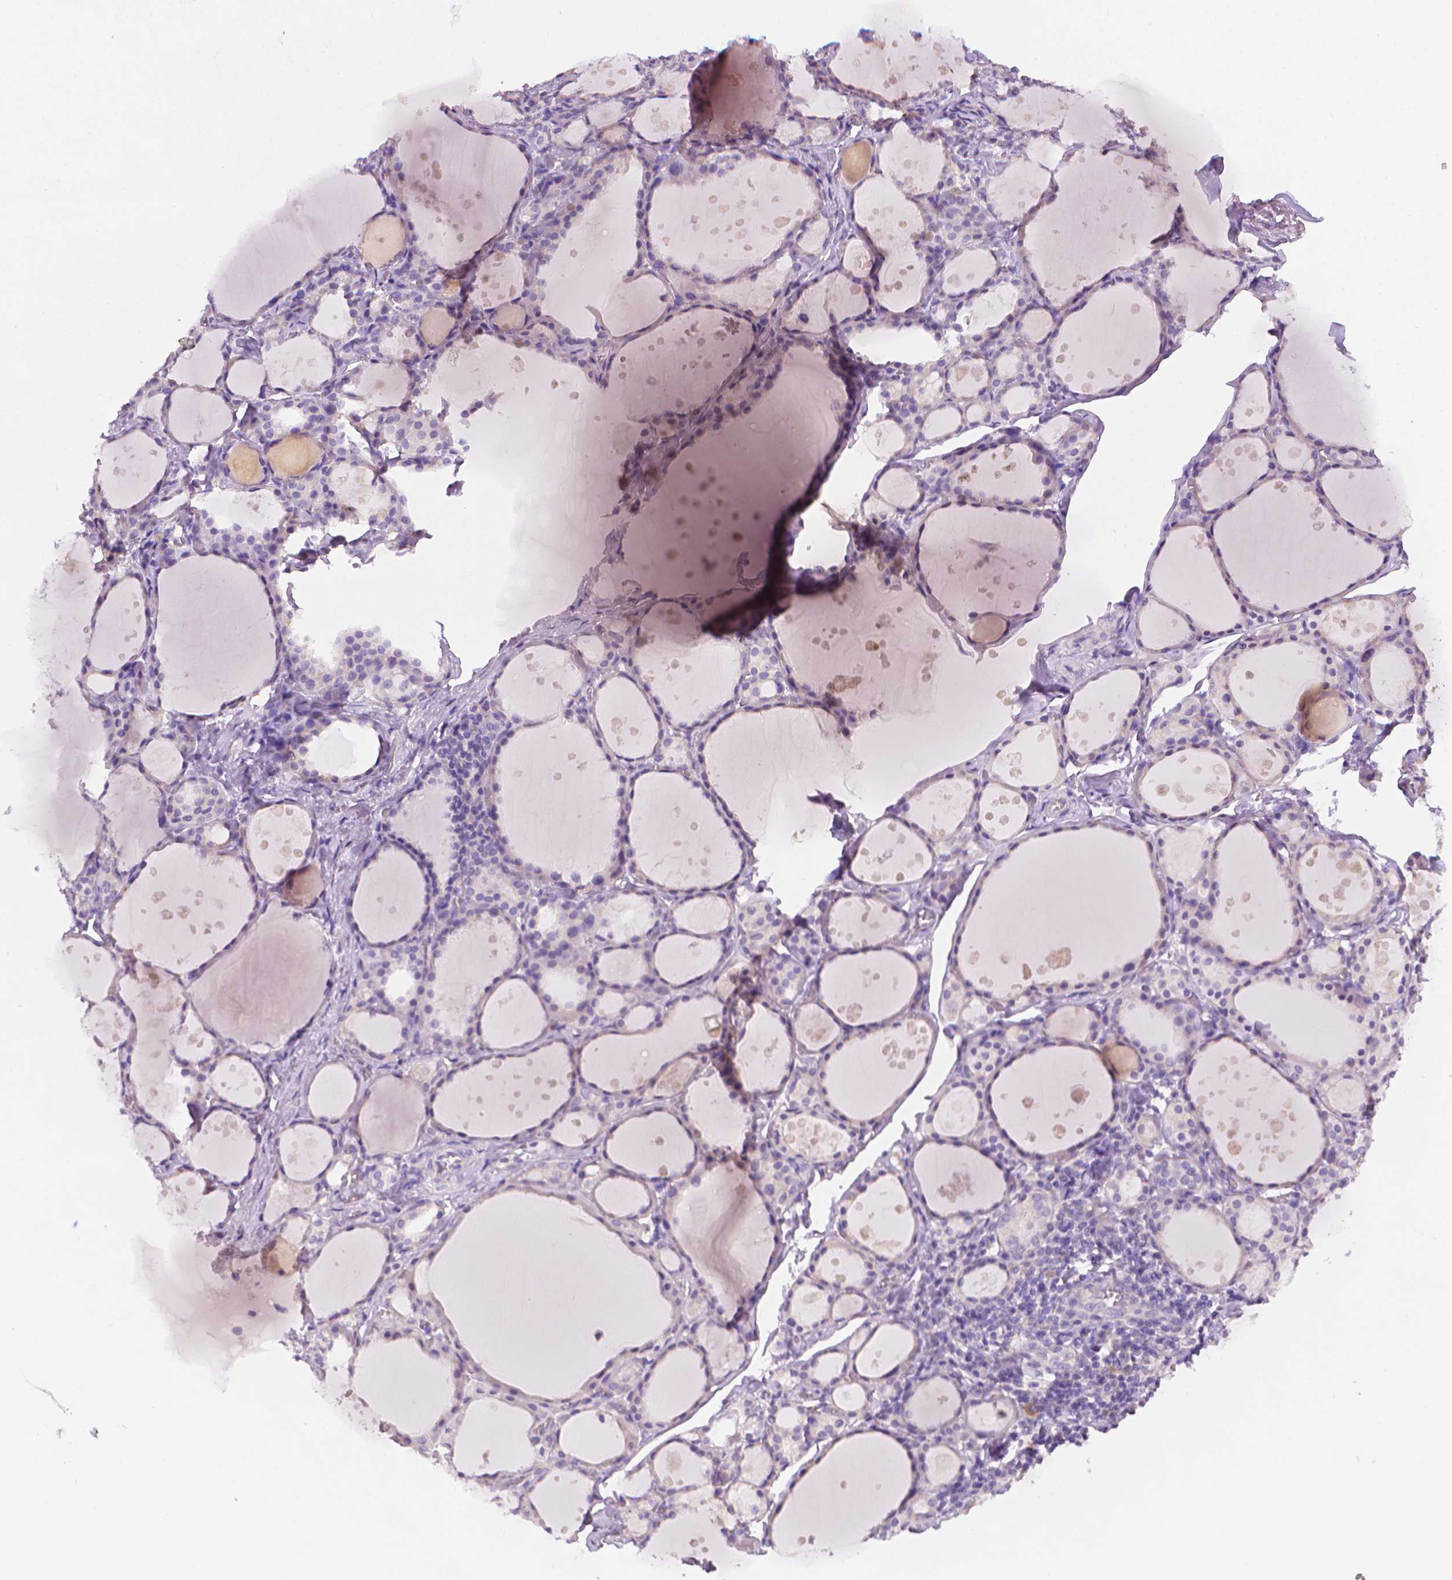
{"staining": {"intensity": "negative", "quantity": "none", "location": "none"}, "tissue": "thyroid gland", "cell_type": "Glandular cells", "image_type": "normal", "snomed": [{"axis": "morphology", "description": "Normal tissue, NOS"}, {"axis": "topography", "description": "Thyroid gland"}], "caption": "An immunohistochemistry histopathology image of unremarkable thyroid gland is shown. There is no staining in glandular cells of thyroid gland.", "gene": "FASN", "patient": {"sex": "male", "age": 68}}